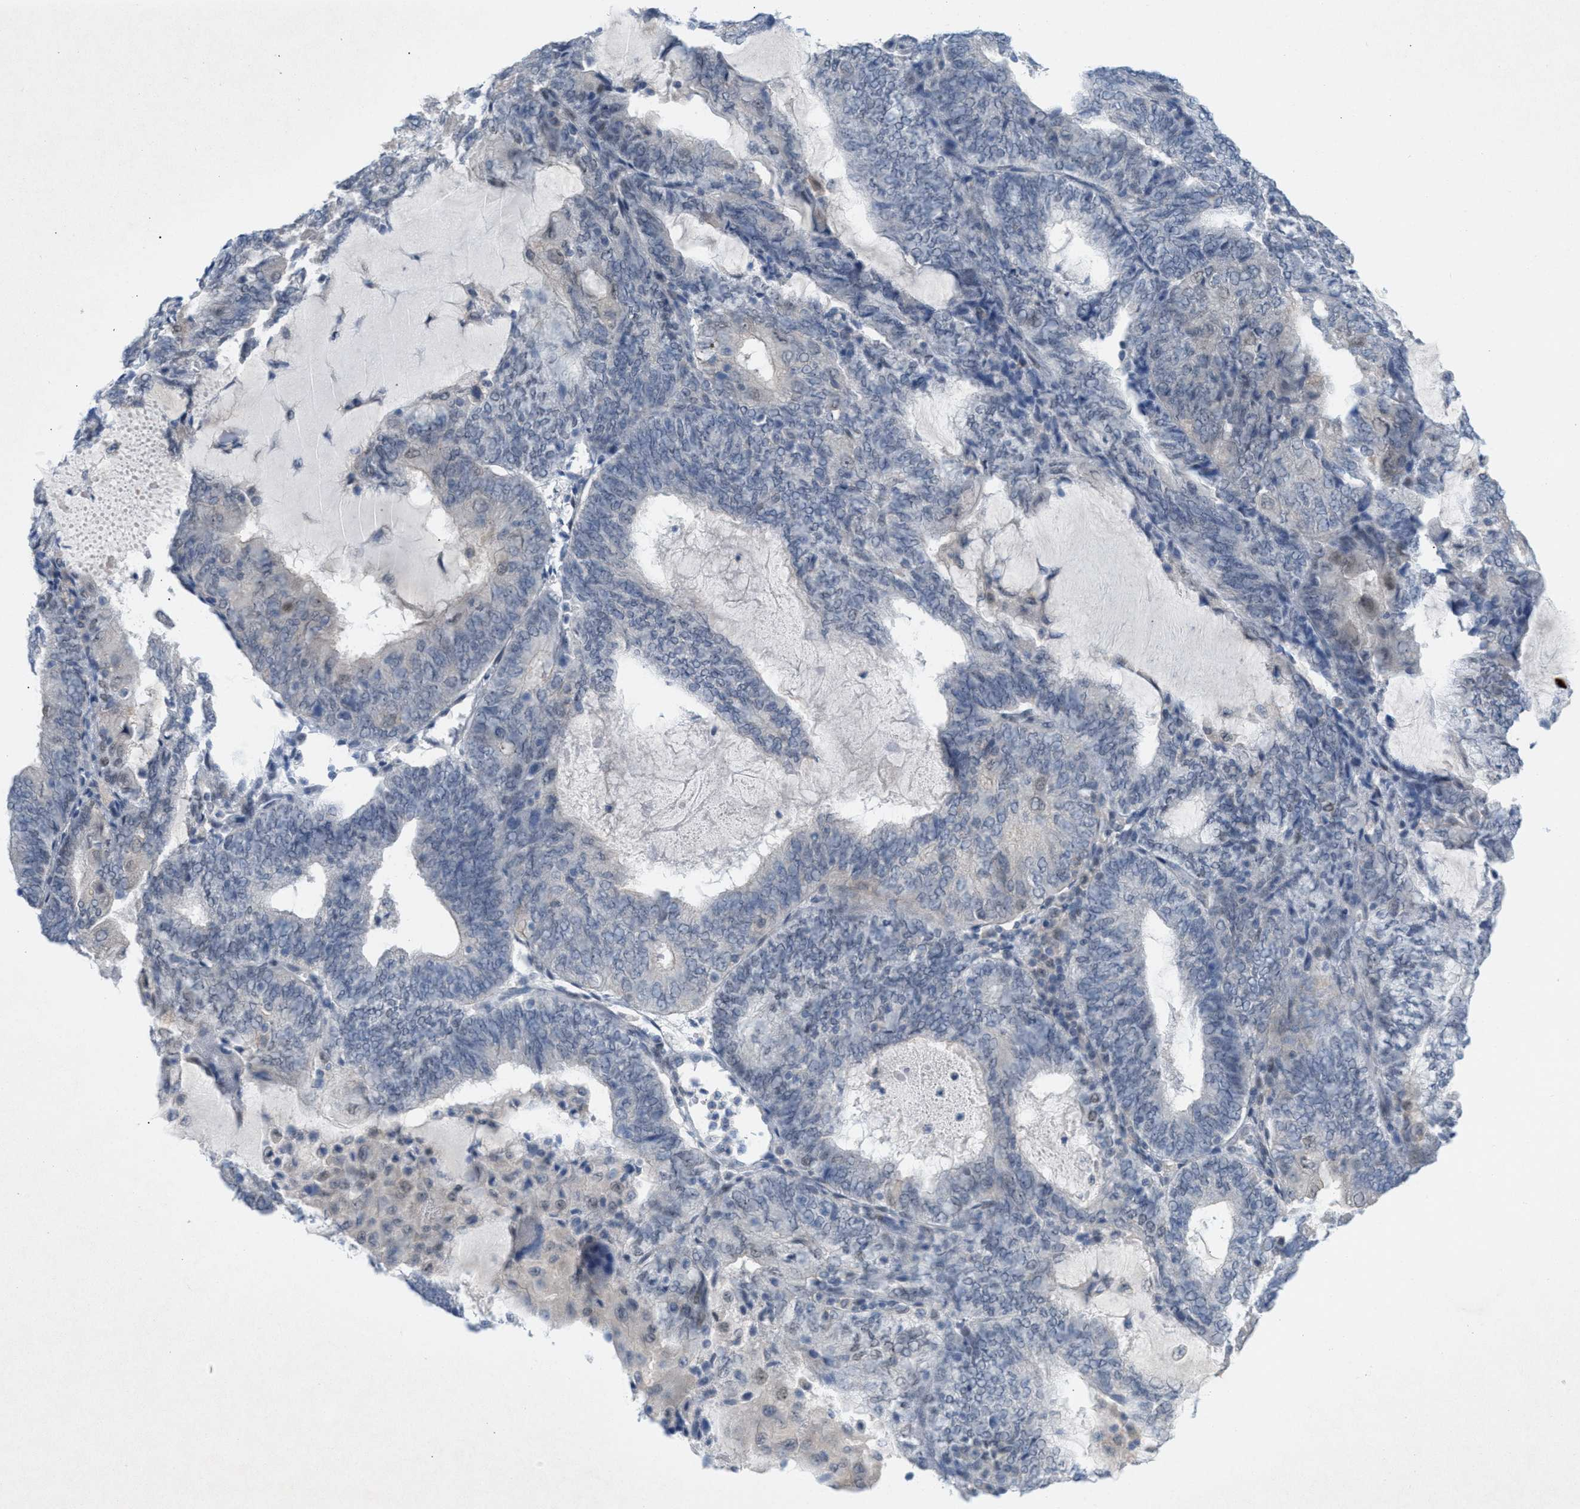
{"staining": {"intensity": "negative", "quantity": "none", "location": "none"}, "tissue": "endometrial cancer", "cell_type": "Tumor cells", "image_type": "cancer", "snomed": [{"axis": "morphology", "description": "Adenocarcinoma, NOS"}, {"axis": "topography", "description": "Endometrium"}], "caption": "The histopathology image exhibits no staining of tumor cells in adenocarcinoma (endometrial).", "gene": "WIPI2", "patient": {"sex": "female", "age": 81}}